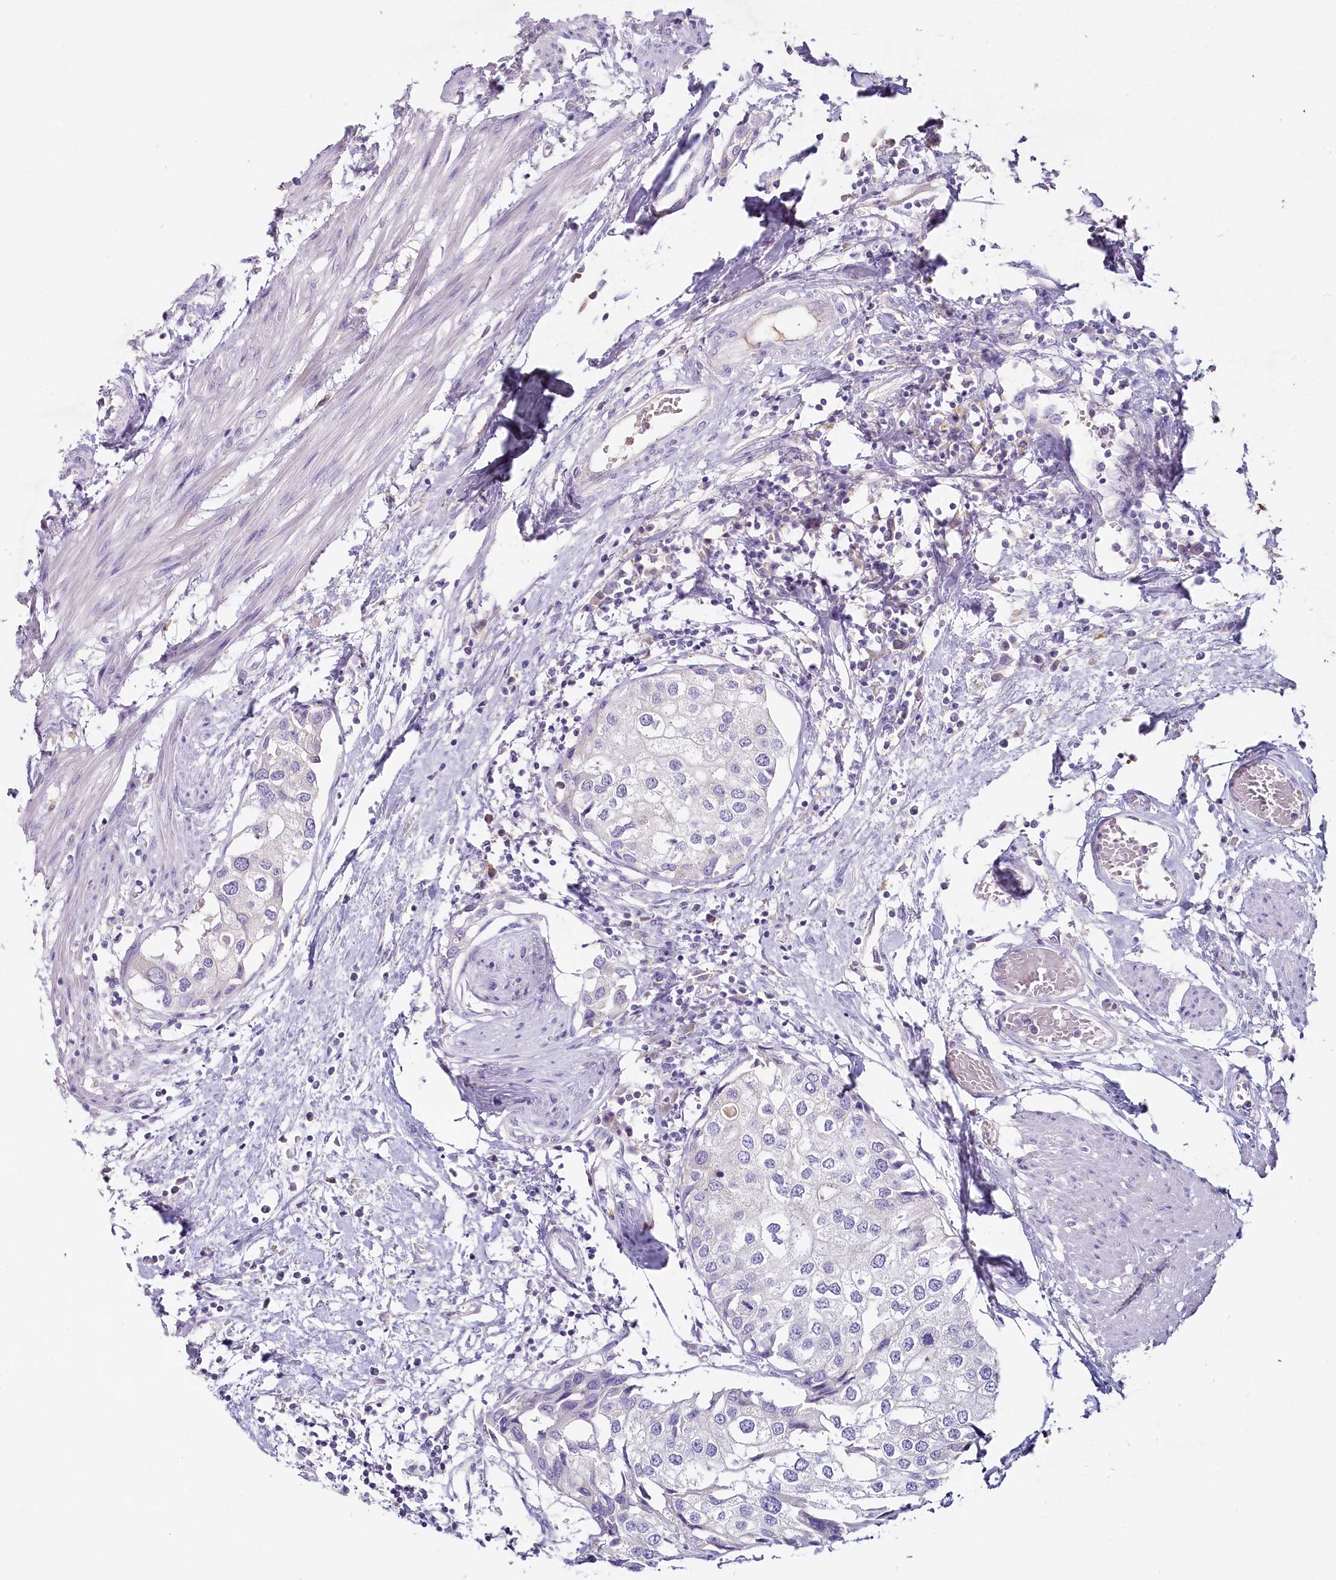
{"staining": {"intensity": "negative", "quantity": "none", "location": "none"}, "tissue": "urothelial cancer", "cell_type": "Tumor cells", "image_type": "cancer", "snomed": [{"axis": "morphology", "description": "Urothelial carcinoma, High grade"}, {"axis": "topography", "description": "Urinary bladder"}], "caption": "This is an immunohistochemistry (IHC) image of human urothelial cancer. There is no expression in tumor cells.", "gene": "HPD", "patient": {"sex": "male", "age": 64}}